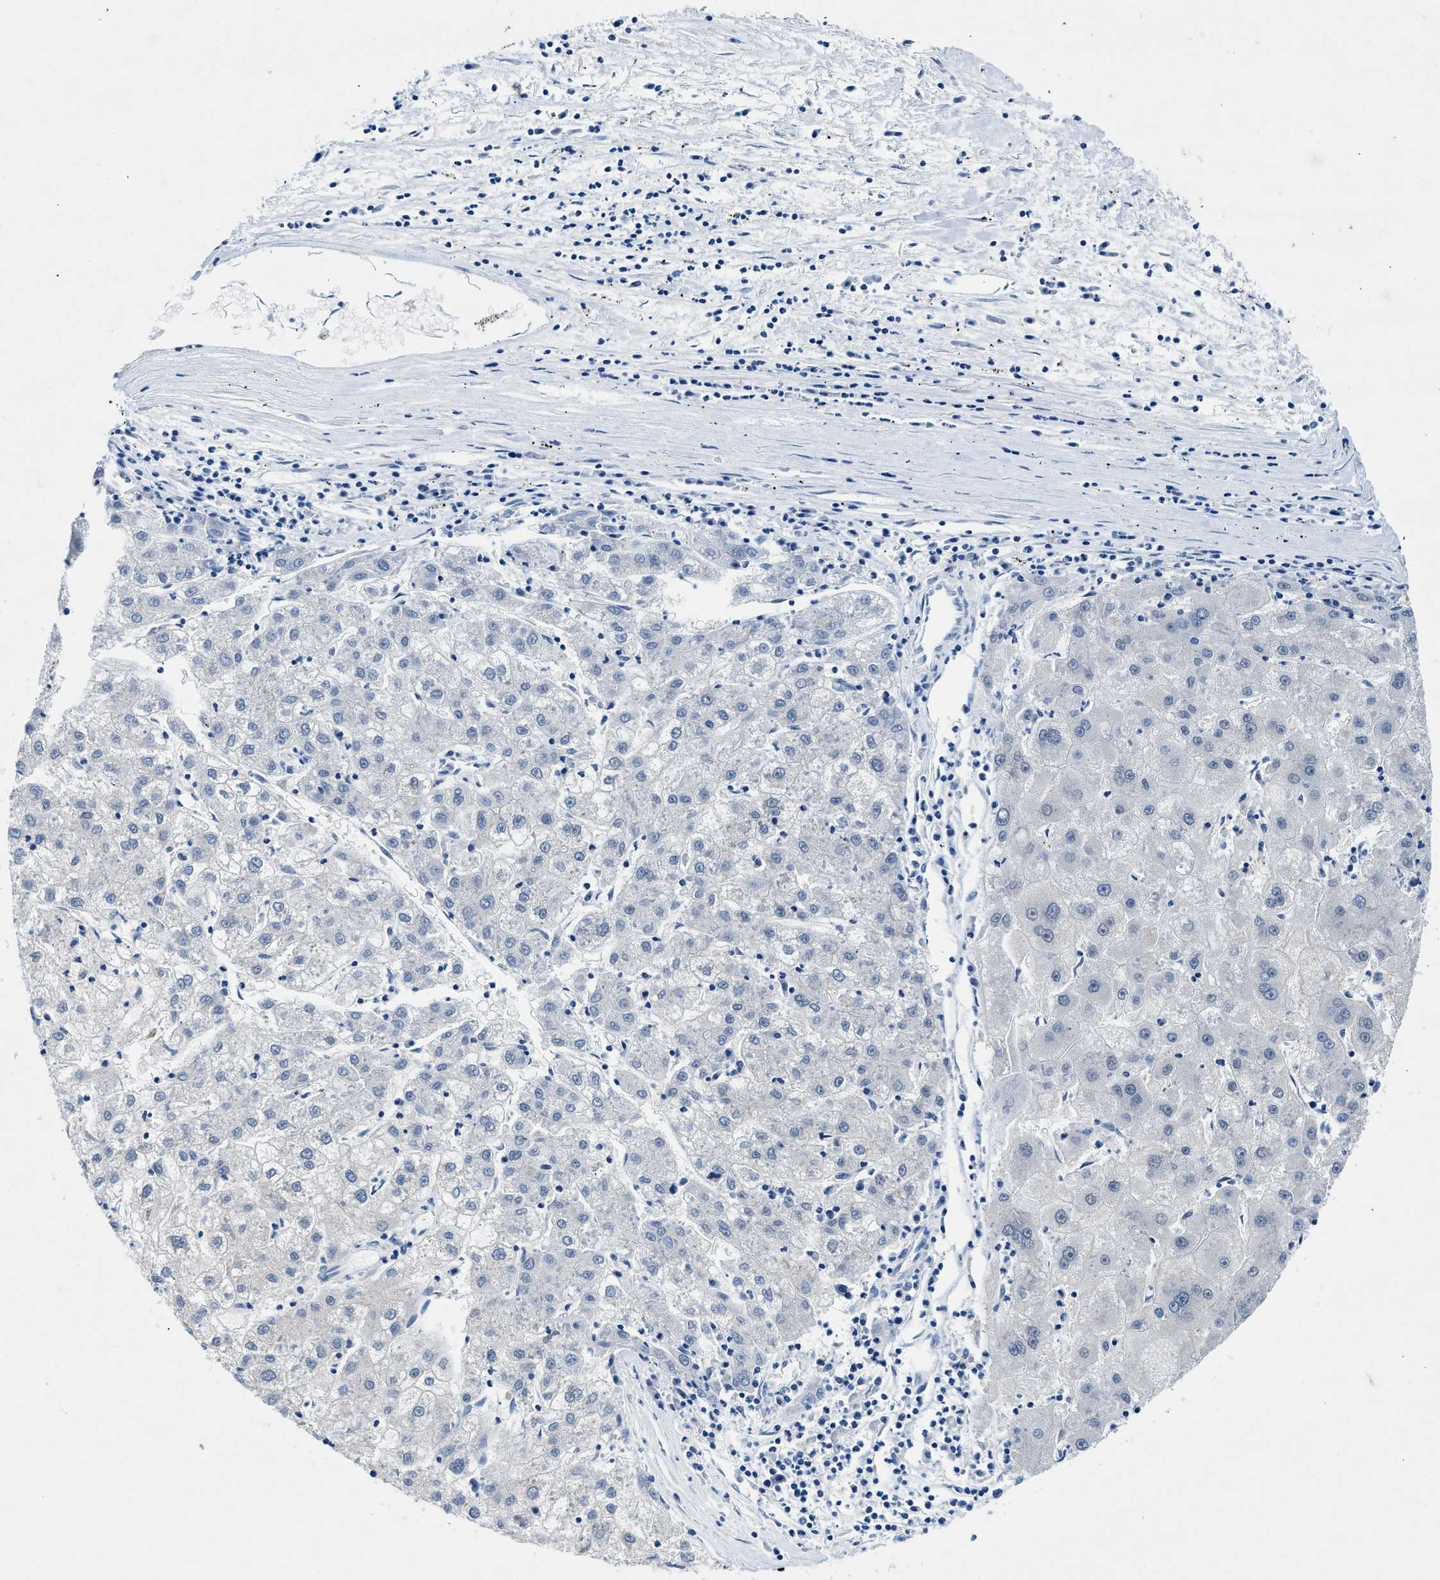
{"staining": {"intensity": "negative", "quantity": "none", "location": "none"}, "tissue": "liver cancer", "cell_type": "Tumor cells", "image_type": "cancer", "snomed": [{"axis": "morphology", "description": "Carcinoma, Hepatocellular, NOS"}, {"axis": "topography", "description": "Liver"}], "caption": "This is an IHC photomicrograph of hepatocellular carcinoma (liver). There is no positivity in tumor cells.", "gene": "COPS2", "patient": {"sex": "male", "age": 72}}